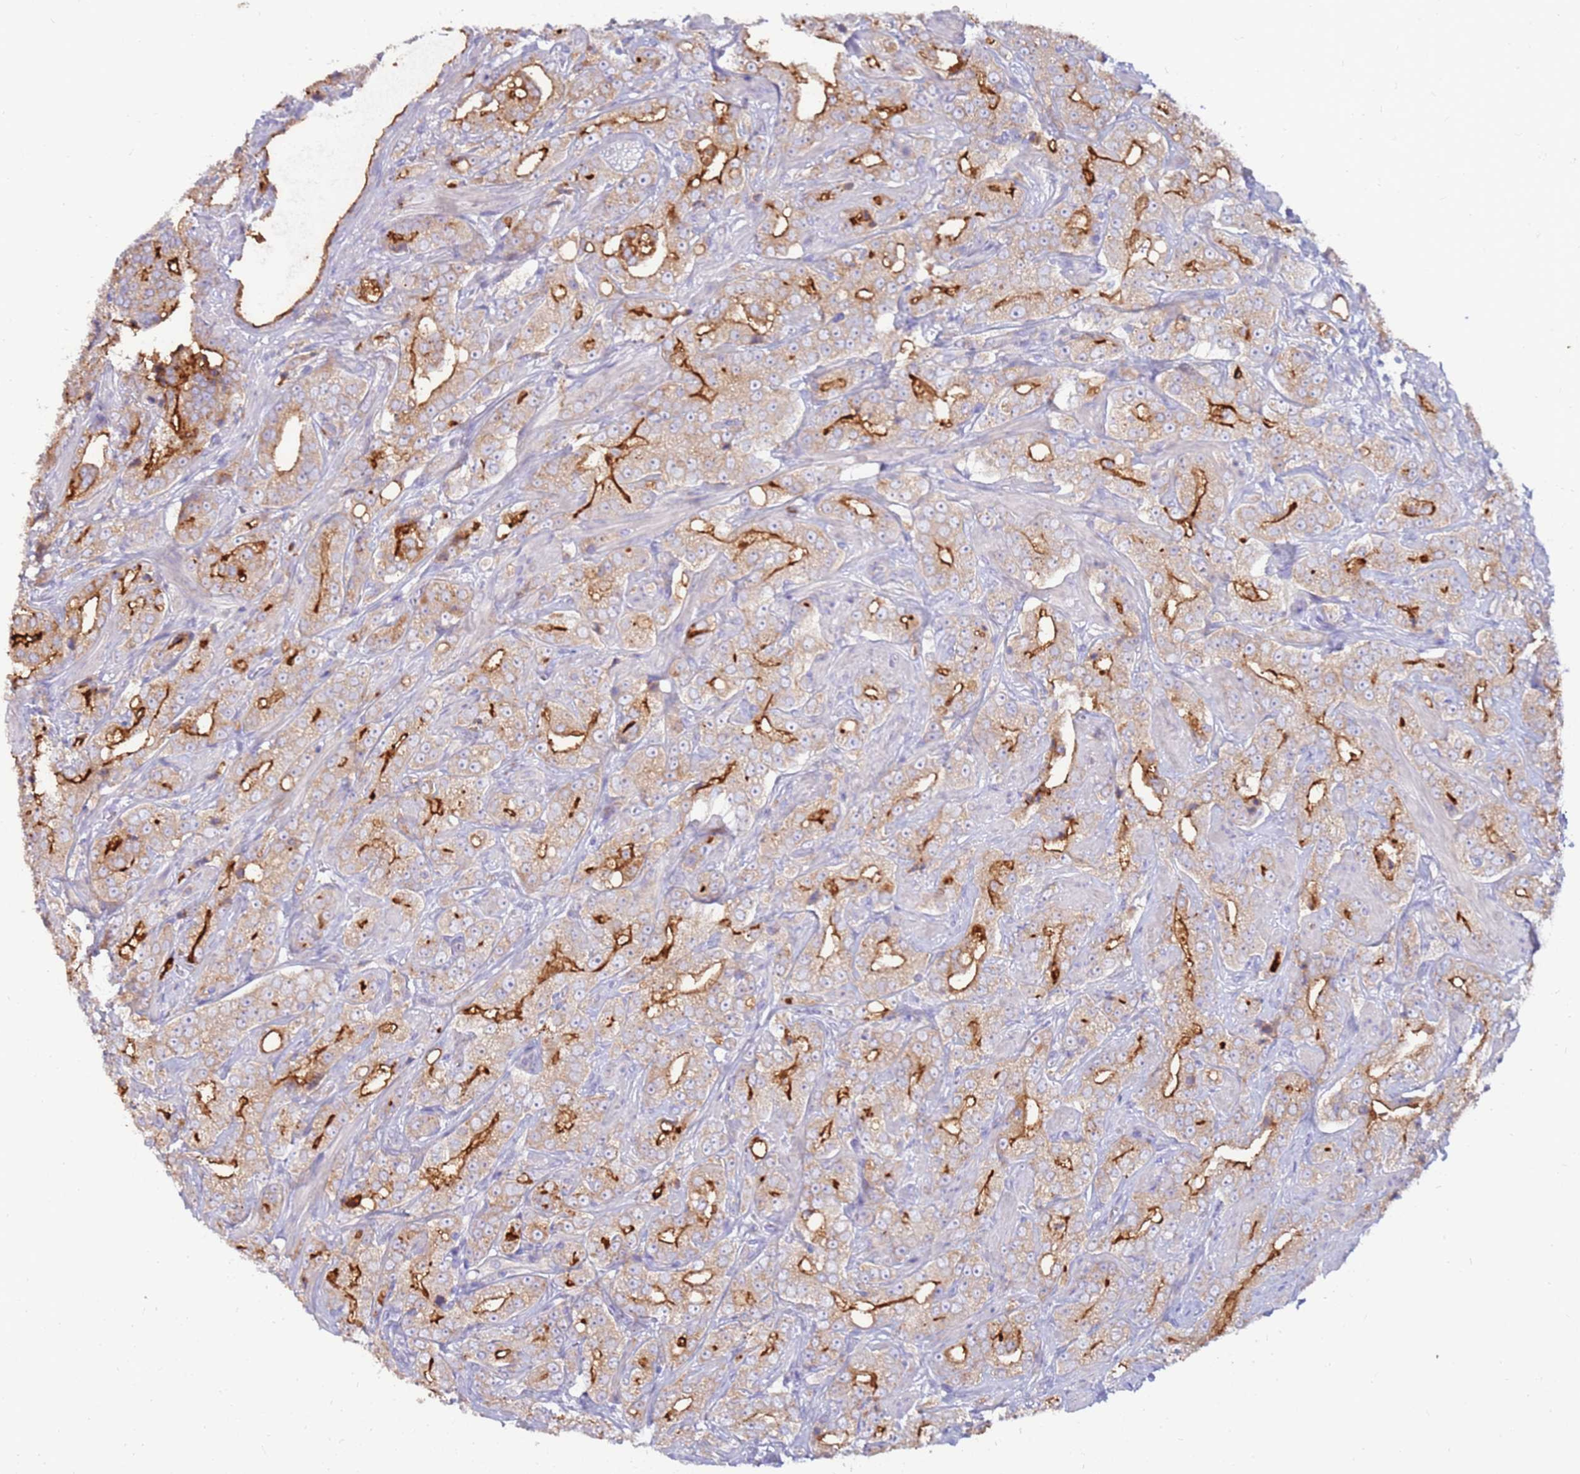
{"staining": {"intensity": "moderate", "quantity": "25%-75%", "location": "cytoplasmic/membranous"}, "tissue": "prostate cancer", "cell_type": "Tumor cells", "image_type": "cancer", "snomed": [{"axis": "morphology", "description": "Adenocarcinoma, Low grade"}, {"axis": "topography", "description": "Prostate"}], "caption": "A high-resolution micrograph shows IHC staining of prostate adenocarcinoma (low-grade), which shows moderate cytoplasmic/membranous positivity in approximately 25%-75% of tumor cells.", "gene": "SLC44A4", "patient": {"sex": "male", "age": 67}}